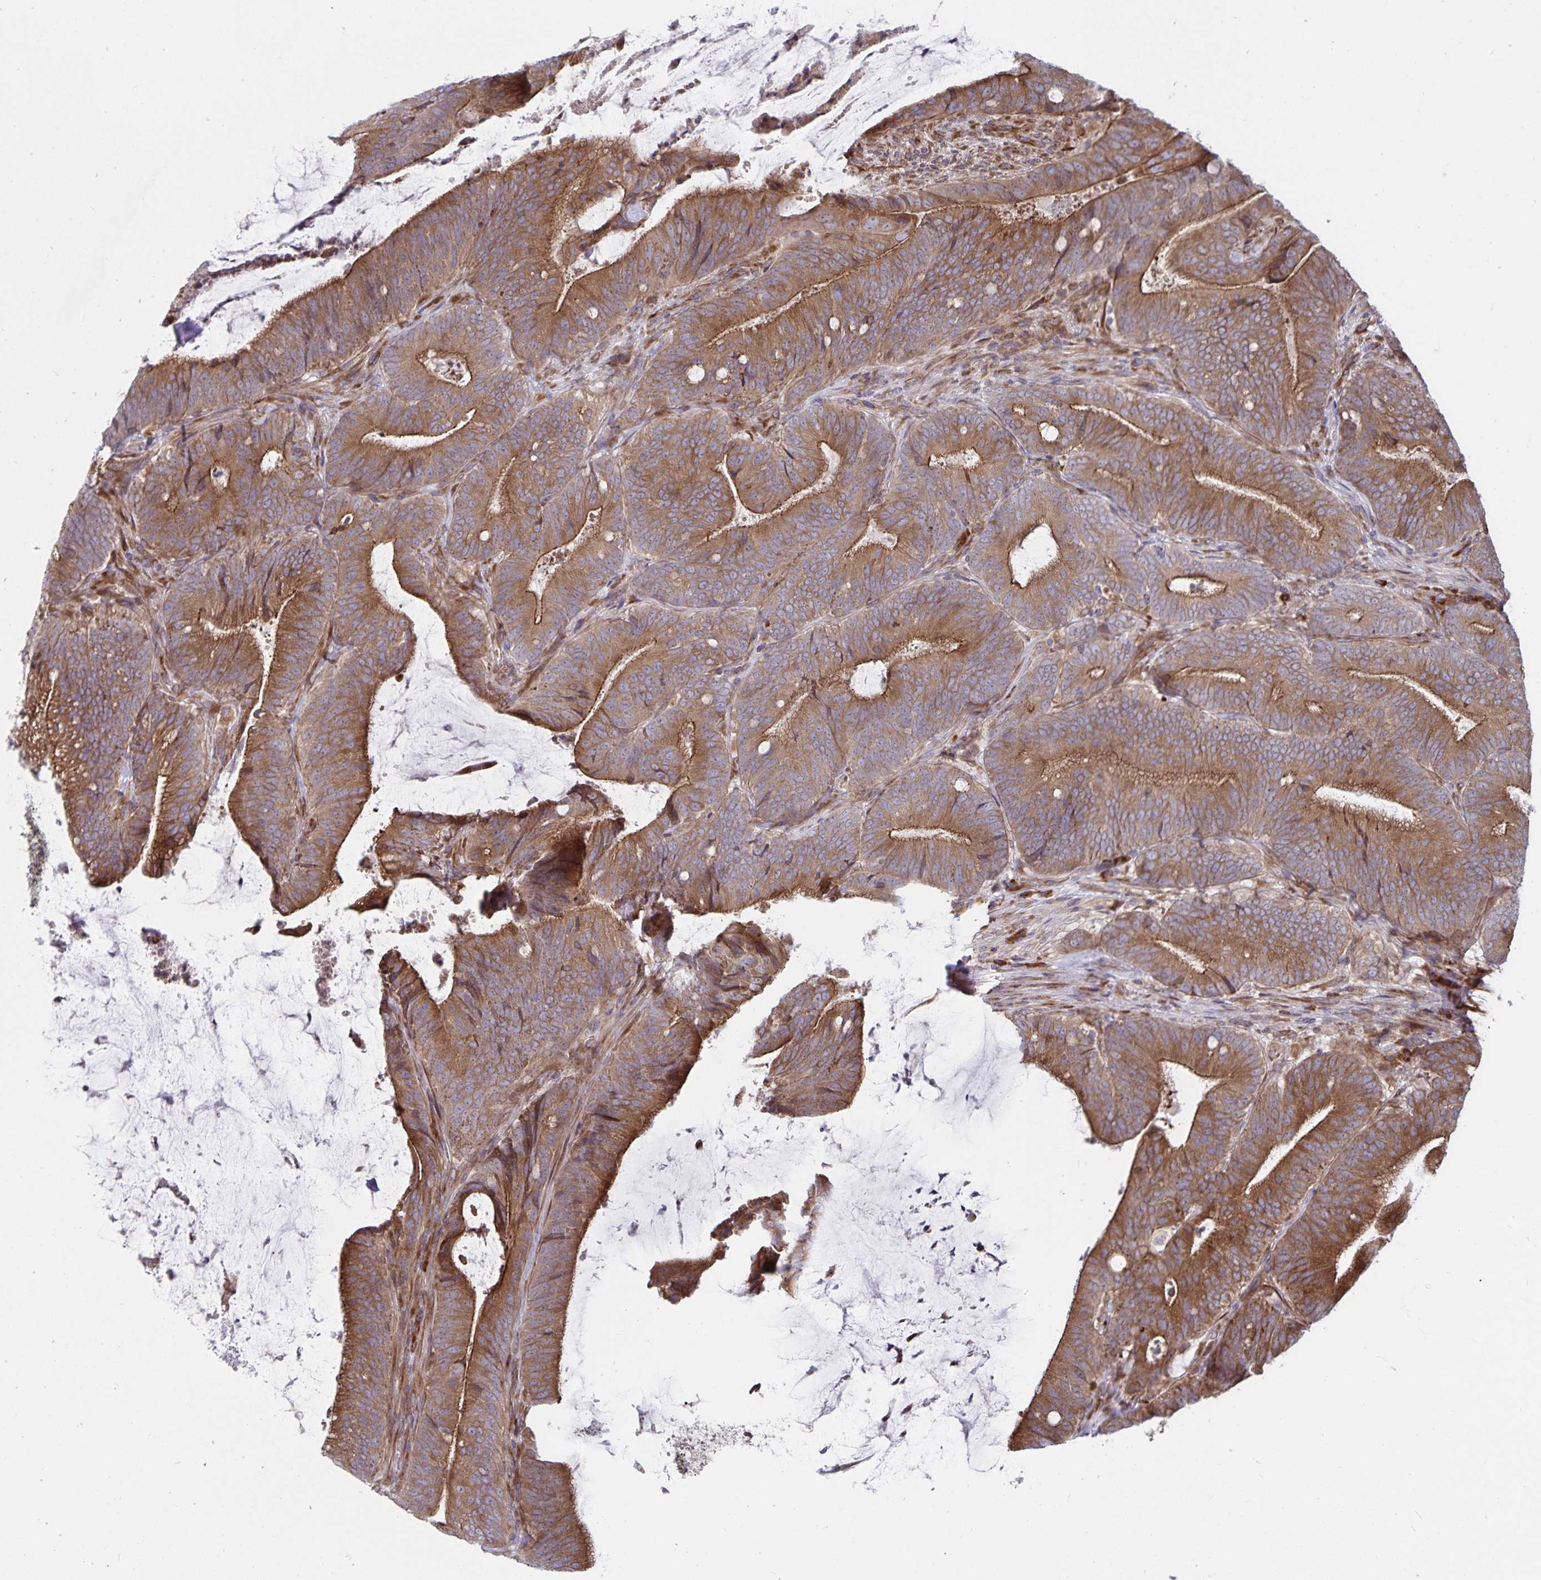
{"staining": {"intensity": "moderate", "quantity": ">75%", "location": "cytoplasmic/membranous"}, "tissue": "colorectal cancer", "cell_type": "Tumor cells", "image_type": "cancer", "snomed": [{"axis": "morphology", "description": "Adenocarcinoma, NOS"}, {"axis": "topography", "description": "Colon"}], "caption": "Adenocarcinoma (colorectal) tissue reveals moderate cytoplasmic/membranous expression in about >75% of tumor cells, visualized by immunohistochemistry. (Stains: DAB (3,3'-diaminobenzidine) in brown, nuclei in blue, Microscopy: brightfield microscopy at high magnification).", "gene": "SEC62", "patient": {"sex": "female", "age": 43}}